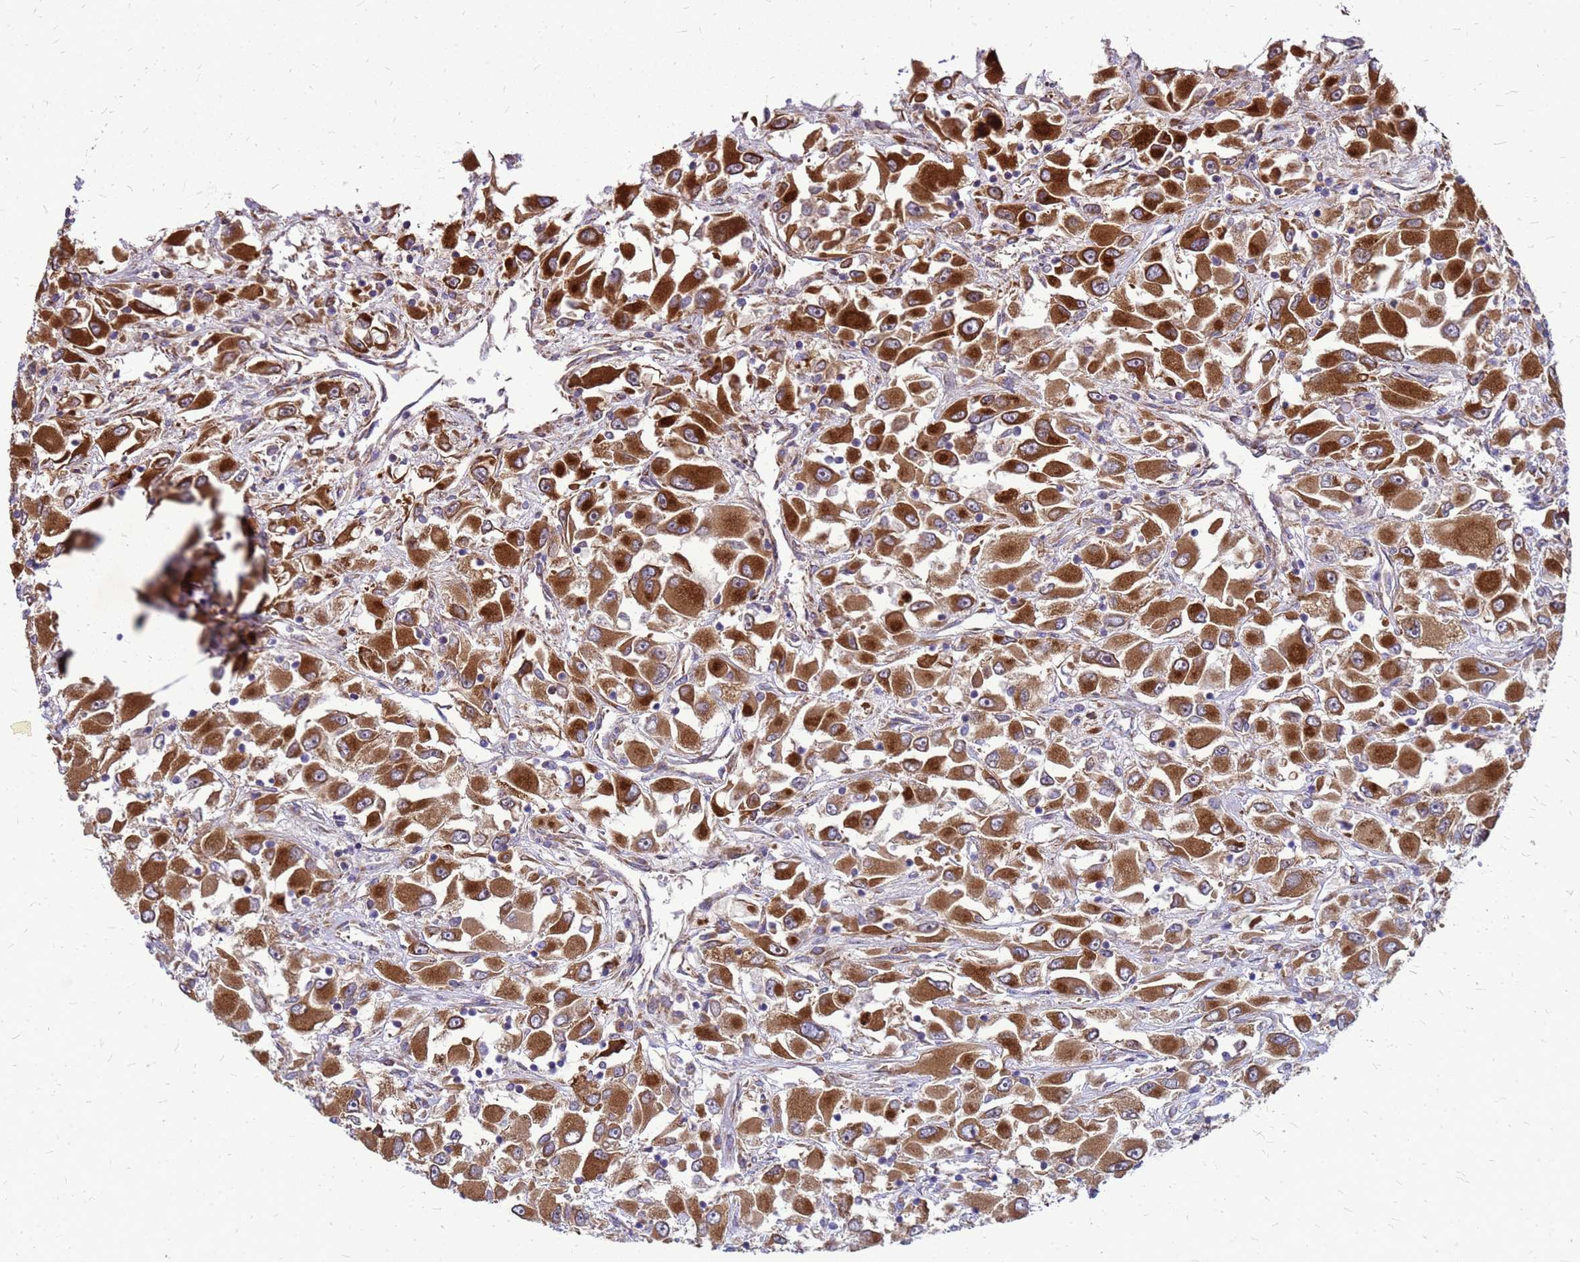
{"staining": {"intensity": "strong", "quantity": ">75%", "location": "cytoplasmic/membranous"}, "tissue": "renal cancer", "cell_type": "Tumor cells", "image_type": "cancer", "snomed": [{"axis": "morphology", "description": "Adenocarcinoma, NOS"}, {"axis": "topography", "description": "Kidney"}], "caption": "Protein staining of renal cancer (adenocarcinoma) tissue exhibits strong cytoplasmic/membranous staining in about >75% of tumor cells.", "gene": "FSTL4", "patient": {"sex": "female", "age": 52}}